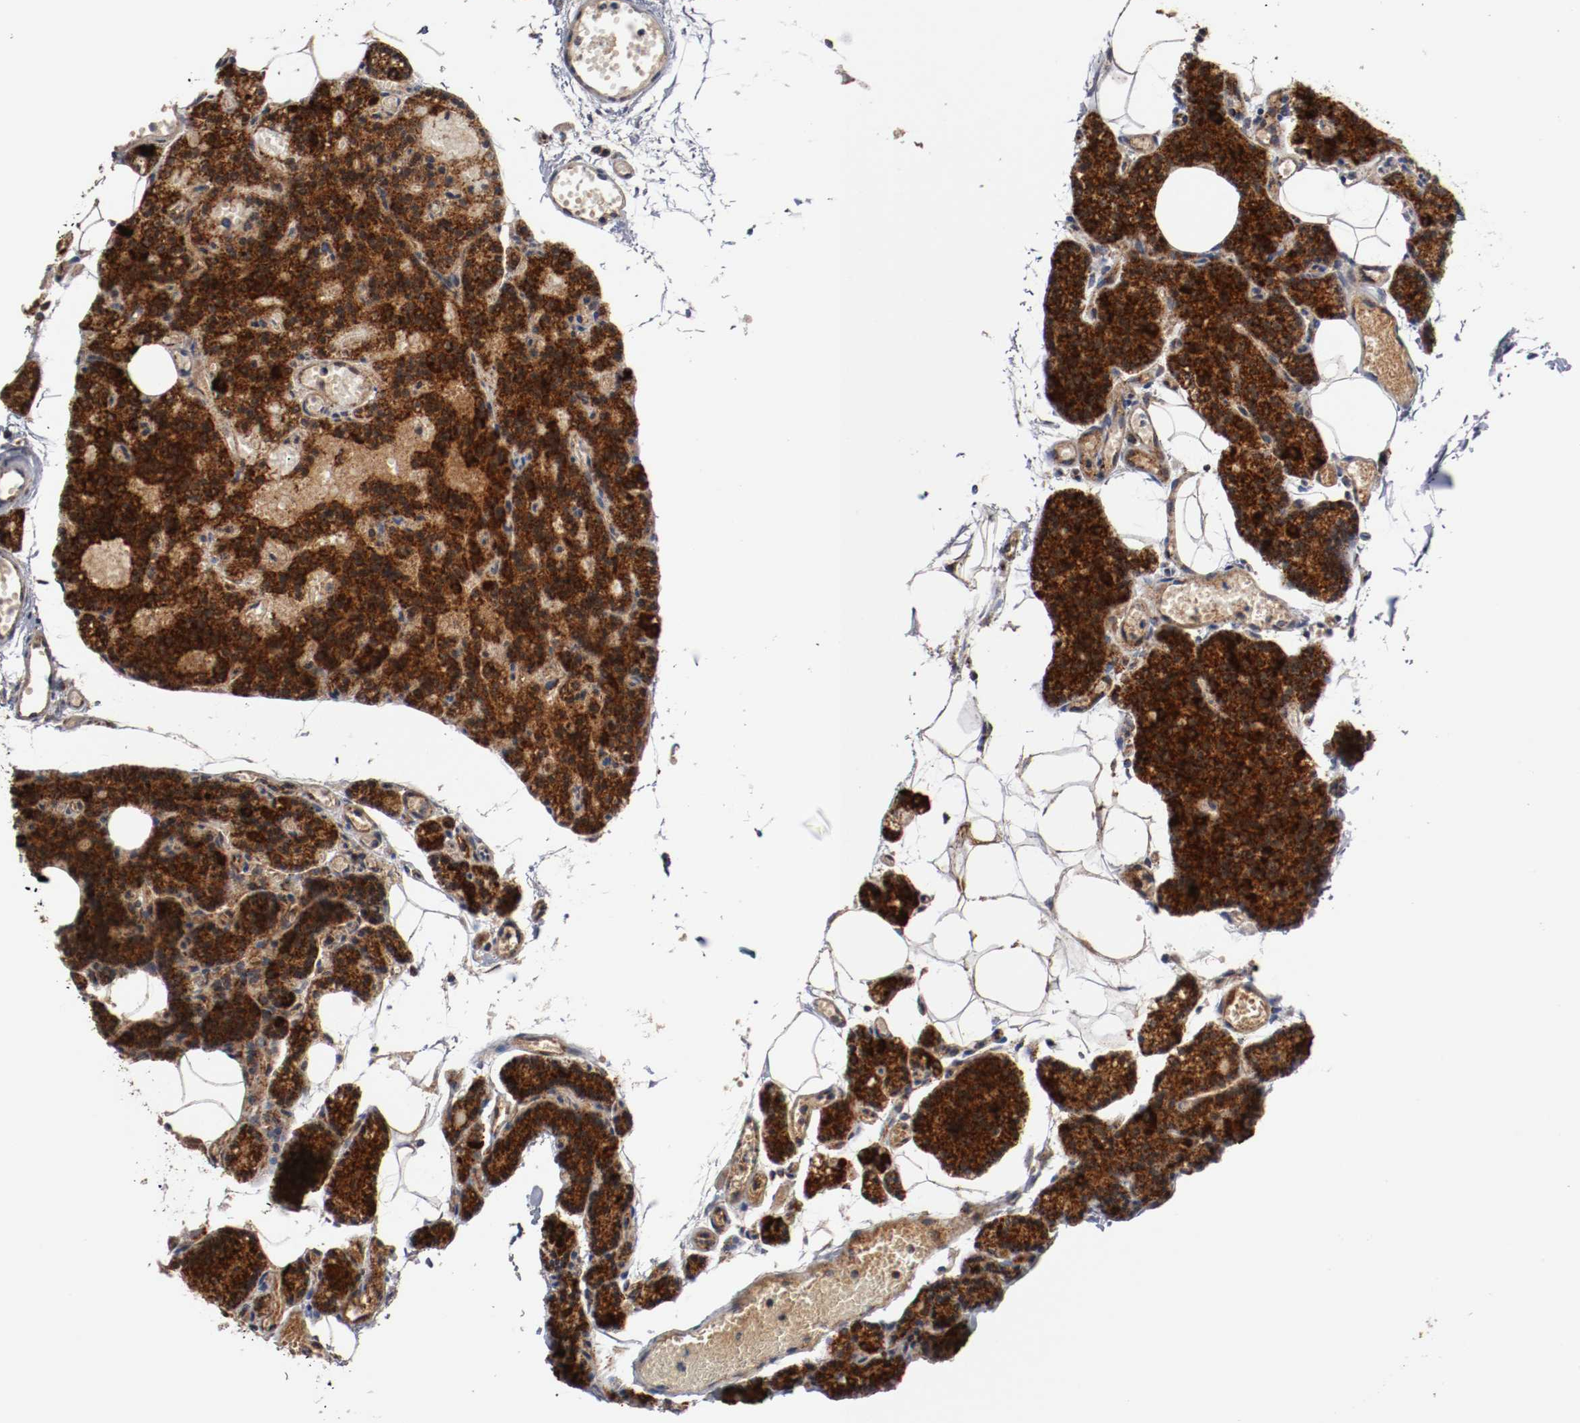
{"staining": {"intensity": "strong", "quantity": ">75%", "location": "cytoplasmic/membranous"}, "tissue": "parathyroid gland", "cell_type": "Glandular cells", "image_type": "normal", "snomed": [{"axis": "morphology", "description": "Normal tissue, NOS"}, {"axis": "topography", "description": "Parathyroid gland"}], "caption": "Immunohistochemistry of unremarkable parathyroid gland exhibits high levels of strong cytoplasmic/membranous positivity in approximately >75% of glandular cells. The protein is stained brown, and the nuclei are stained in blue (DAB (3,3'-diaminobenzidine) IHC with brightfield microscopy, high magnification).", "gene": "TUBD1", "patient": {"sex": "female", "age": 60}}